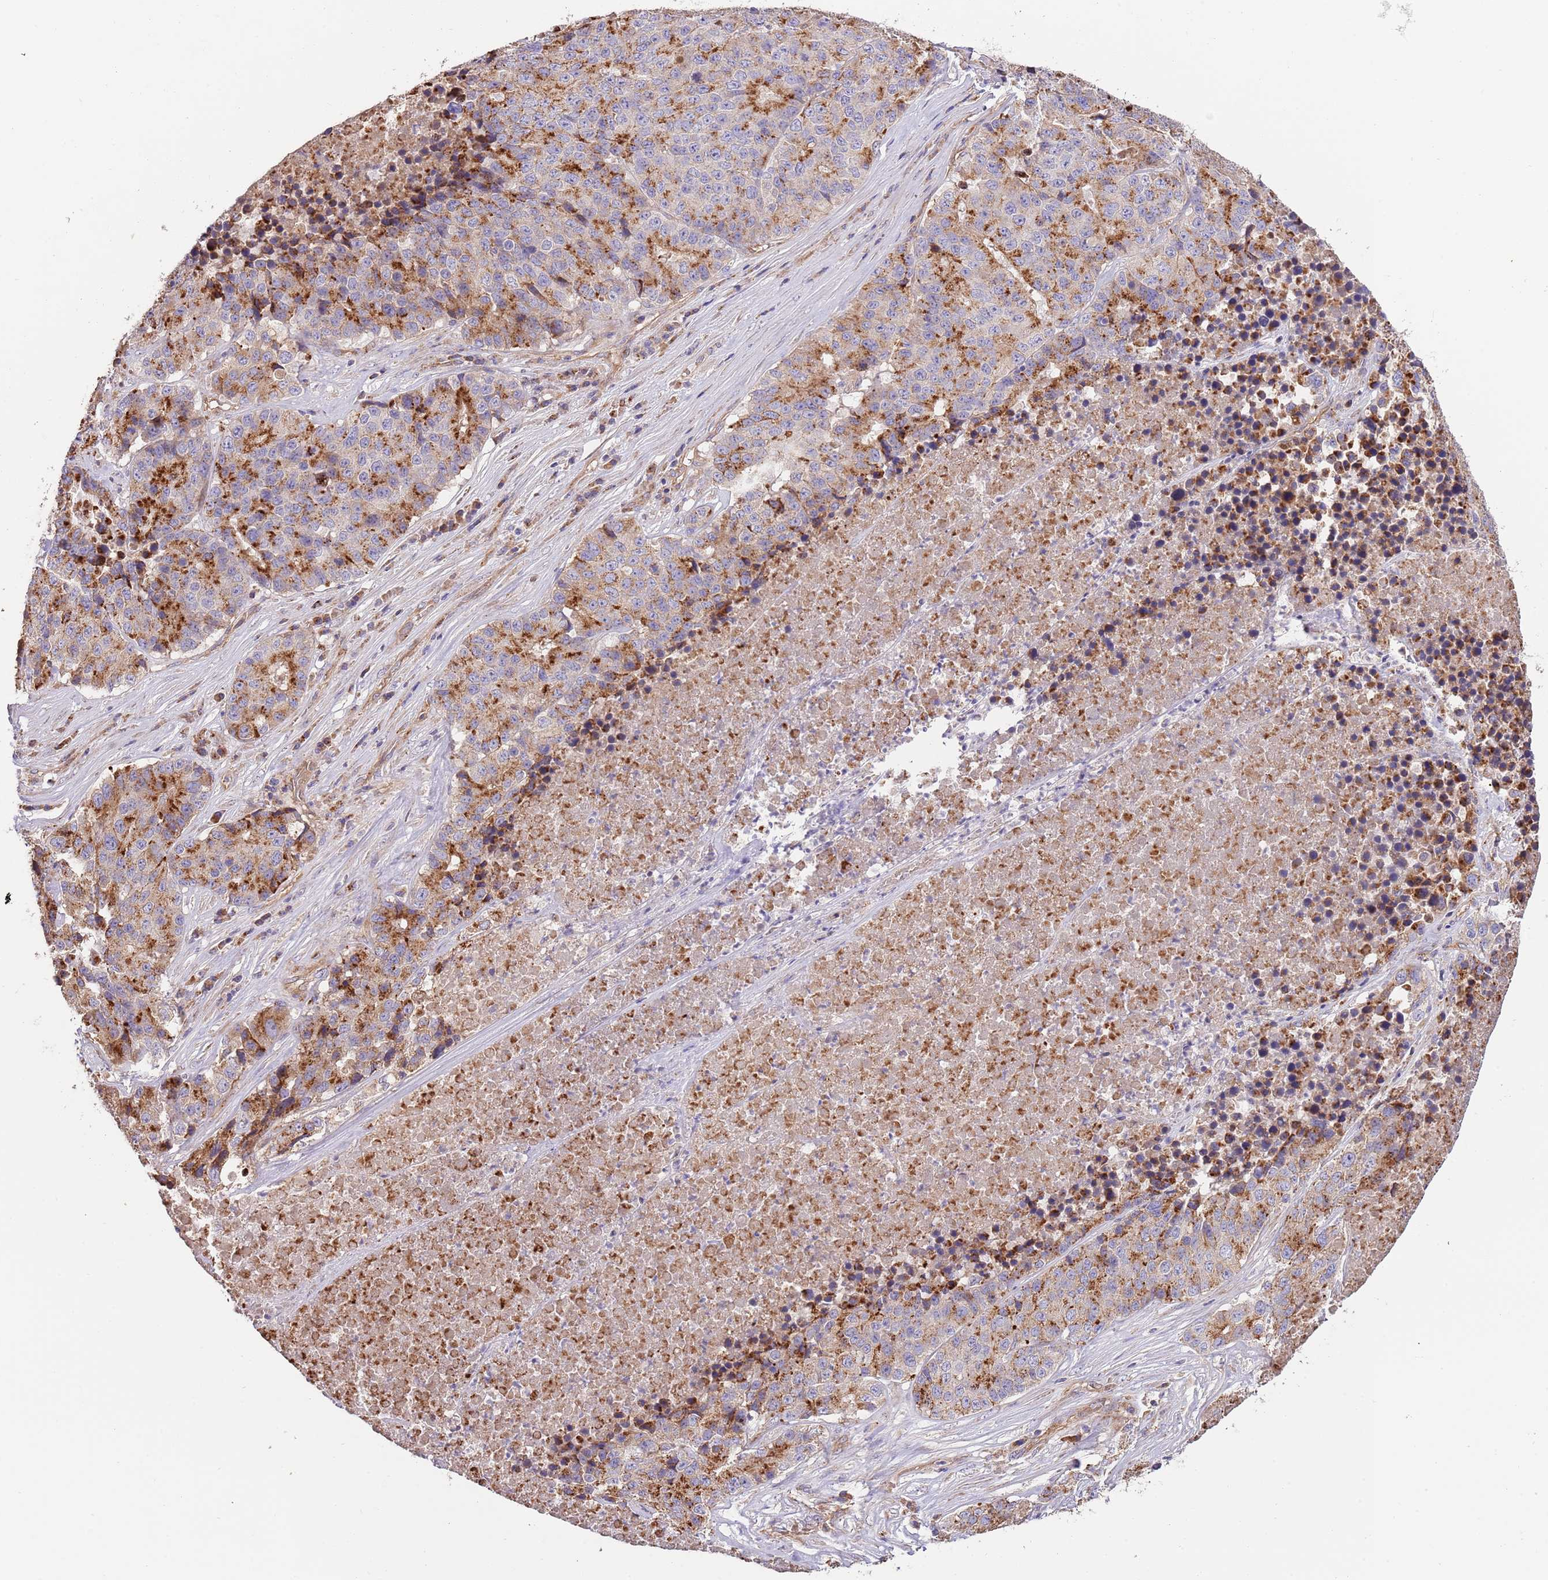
{"staining": {"intensity": "moderate", "quantity": "25%-75%", "location": "cytoplasmic/membranous"}, "tissue": "stomach cancer", "cell_type": "Tumor cells", "image_type": "cancer", "snomed": [{"axis": "morphology", "description": "Adenocarcinoma, NOS"}, {"axis": "topography", "description": "Stomach"}], "caption": "A medium amount of moderate cytoplasmic/membranous positivity is seen in approximately 25%-75% of tumor cells in stomach cancer tissue.", "gene": "DOCK6", "patient": {"sex": "male", "age": 71}}